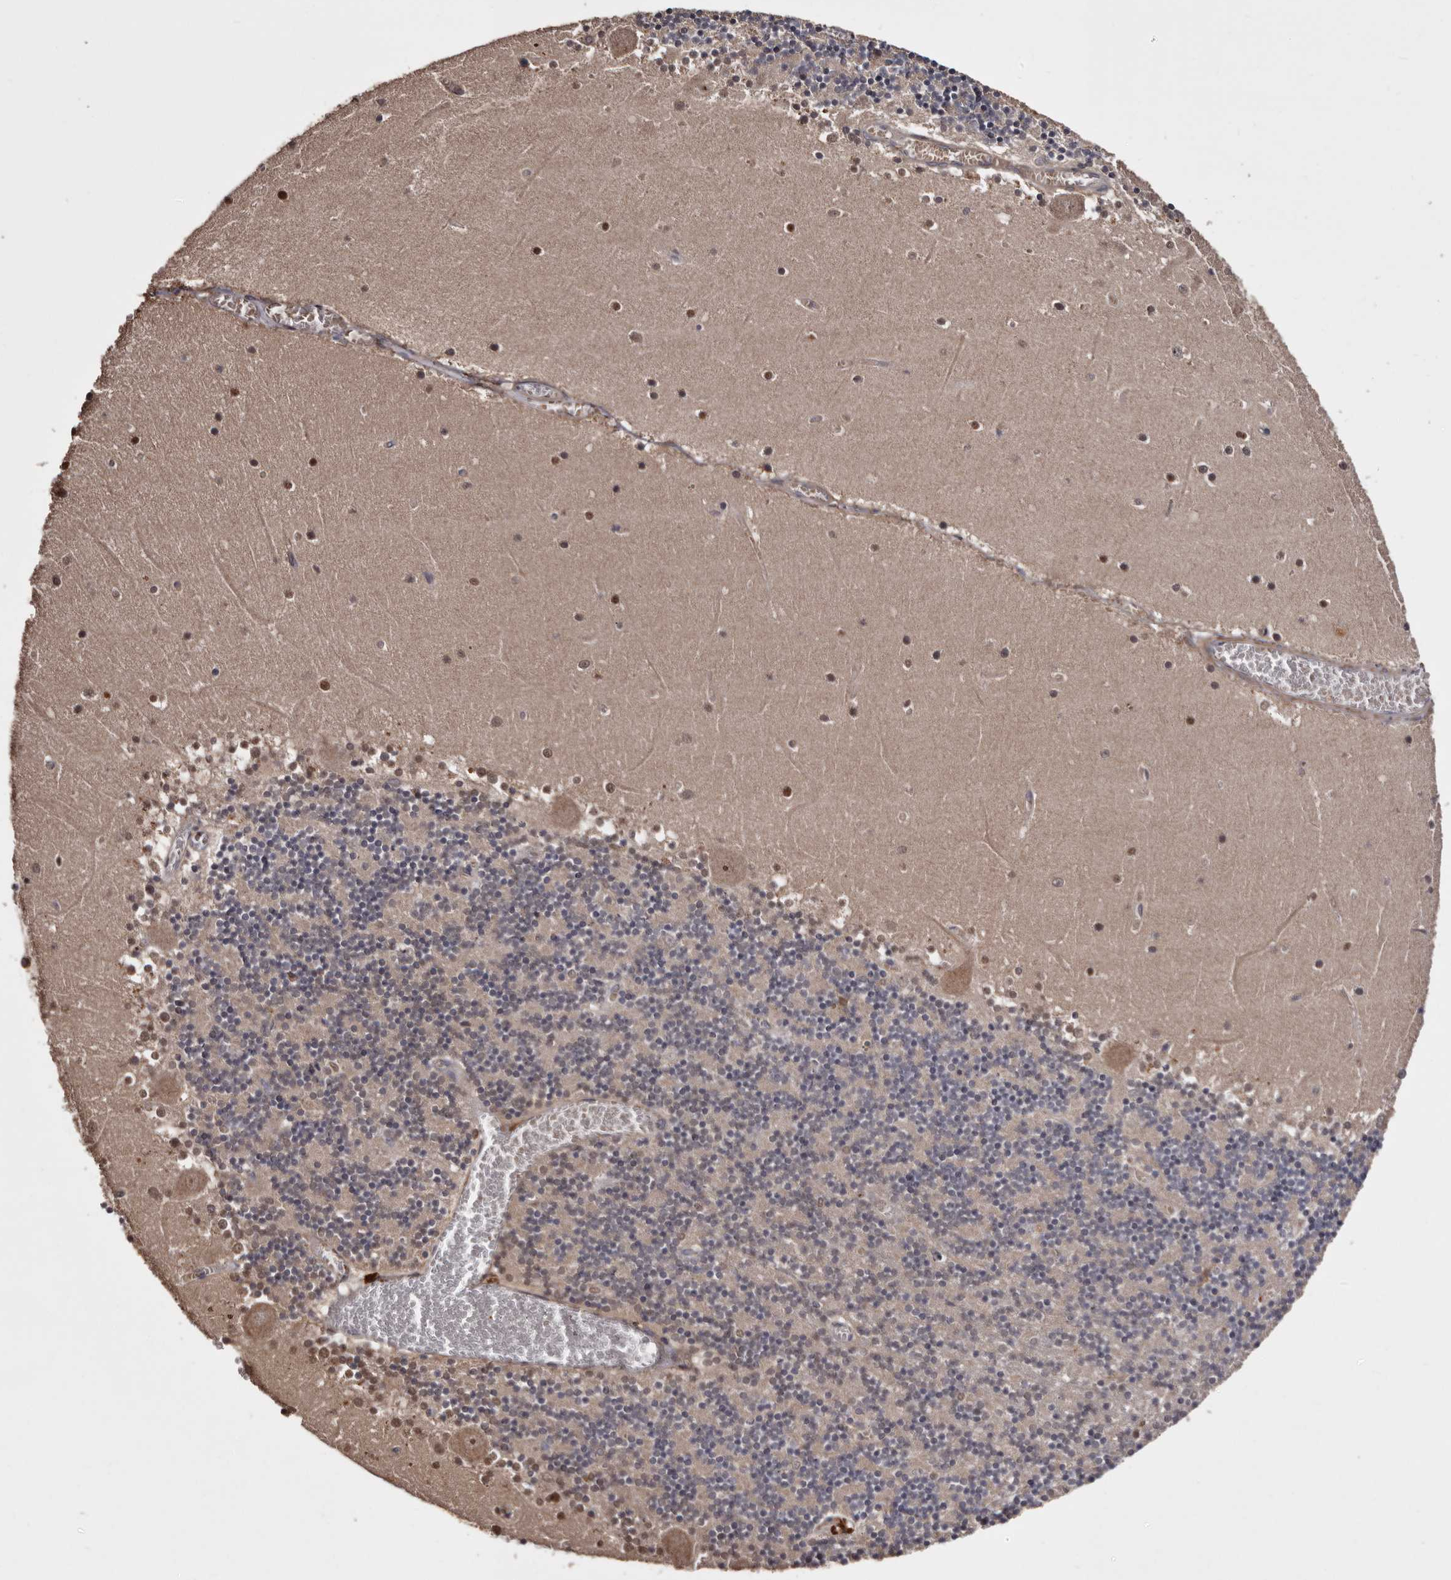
{"staining": {"intensity": "weak", "quantity": "<25%", "location": "cytoplasmic/membranous"}, "tissue": "cerebellum", "cell_type": "Cells in granular layer", "image_type": "normal", "snomed": [{"axis": "morphology", "description": "Normal tissue, NOS"}, {"axis": "topography", "description": "Cerebellum"}], "caption": "An immunohistochemistry micrograph of benign cerebellum is shown. There is no staining in cells in granular layer of cerebellum.", "gene": "CYP1B1", "patient": {"sex": "female", "age": 28}}